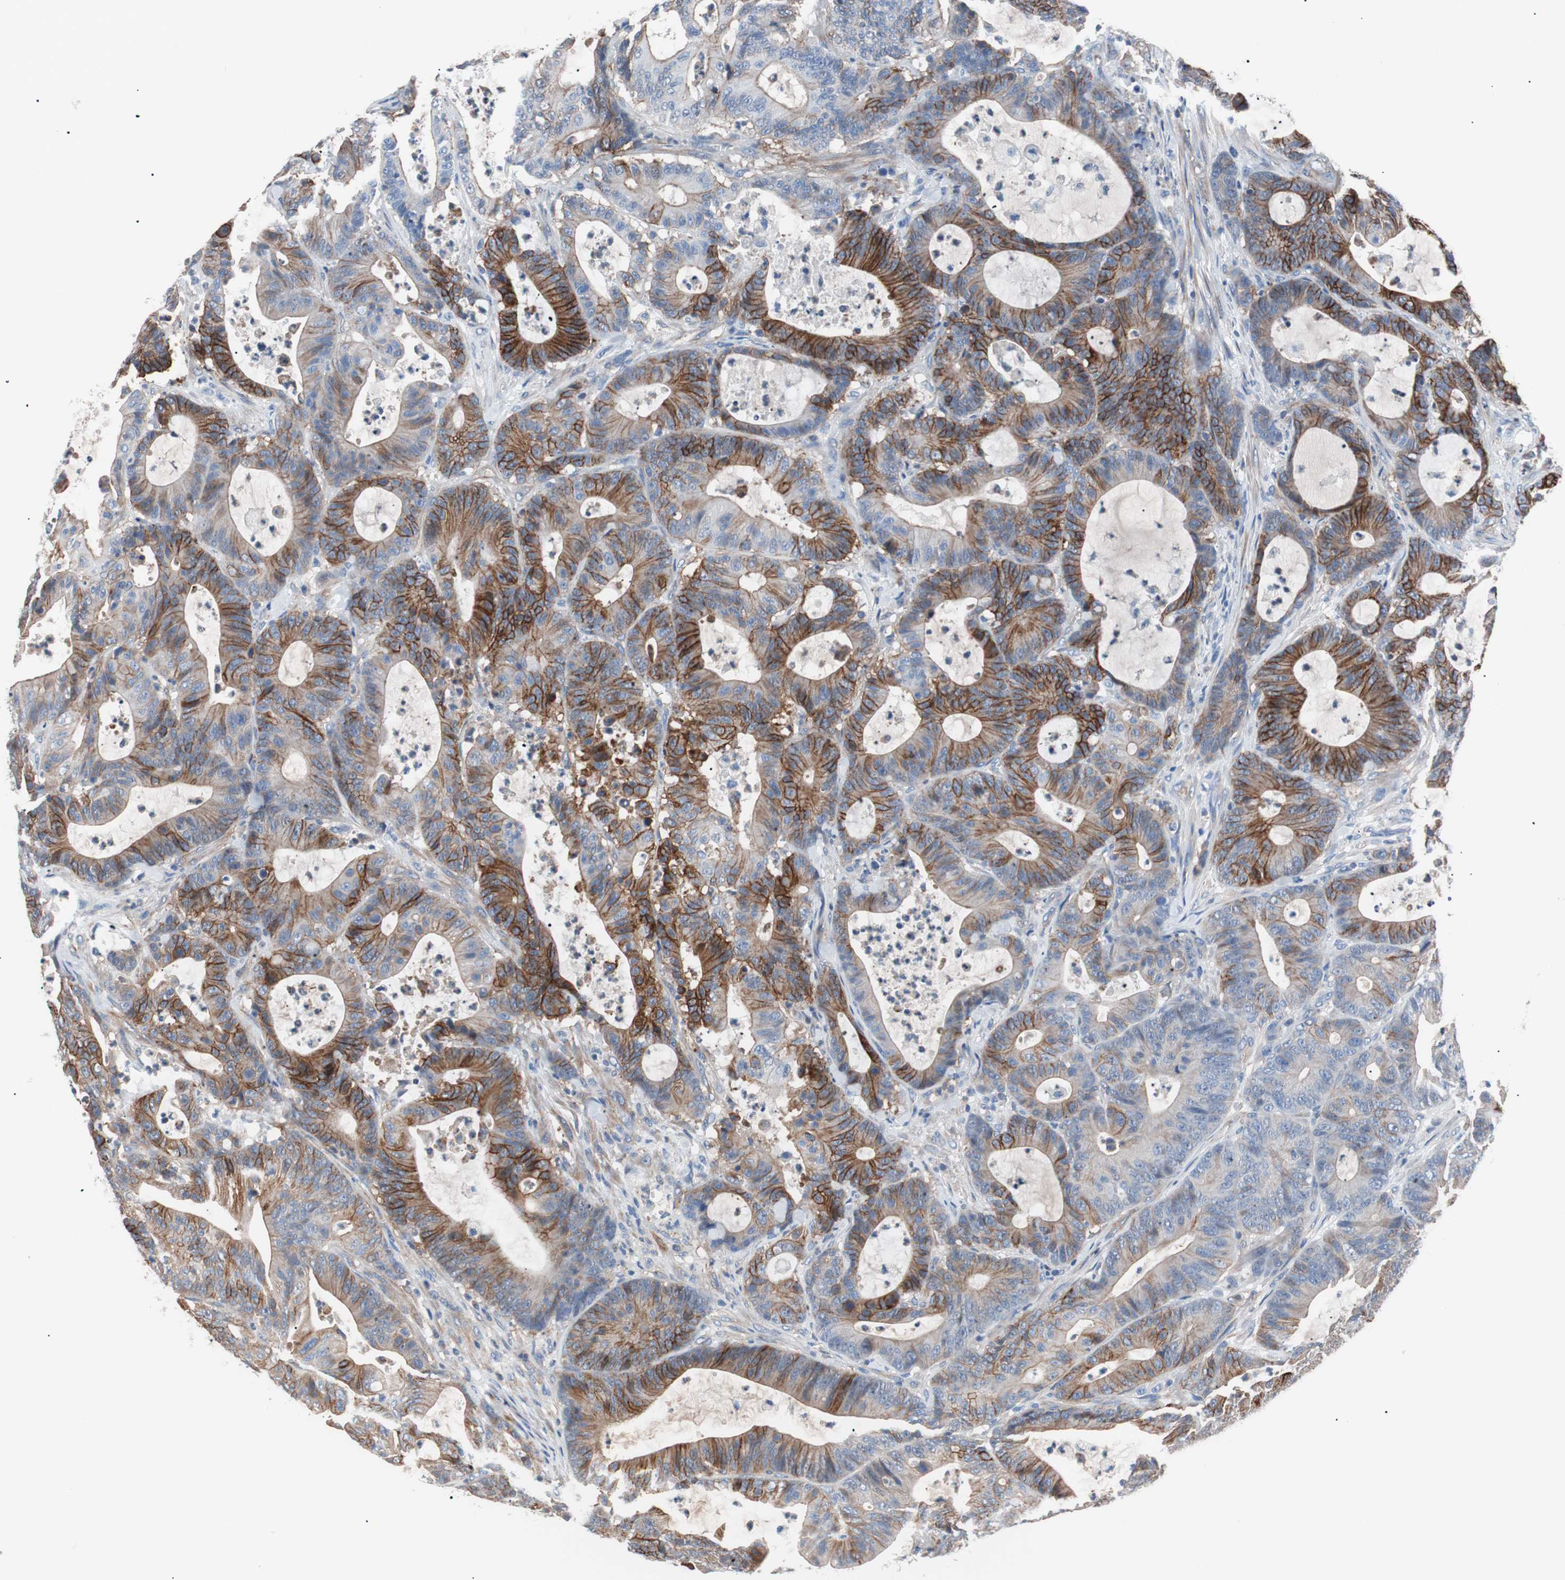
{"staining": {"intensity": "strong", "quantity": "25%-75%", "location": "cytoplasmic/membranous"}, "tissue": "colorectal cancer", "cell_type": "Tumor cells", "image_type": "cancer", "snomed": [{"axis": "morphology", "description": "Adenocarcinoma, NOS"}, {"axis": "topography", "description": "Colon"}], "caption": "Brown immunohistochemical staining in colorectal adenocarcinoma demonstrates strong cytoplasmic/membranous positivity in about 25%-75% of tumor cells. (DAB IHC, brown staining for protein, blue staining for nuclei).", "gene": "GPR160", "patient": {"sex": "female", "age": 84}}